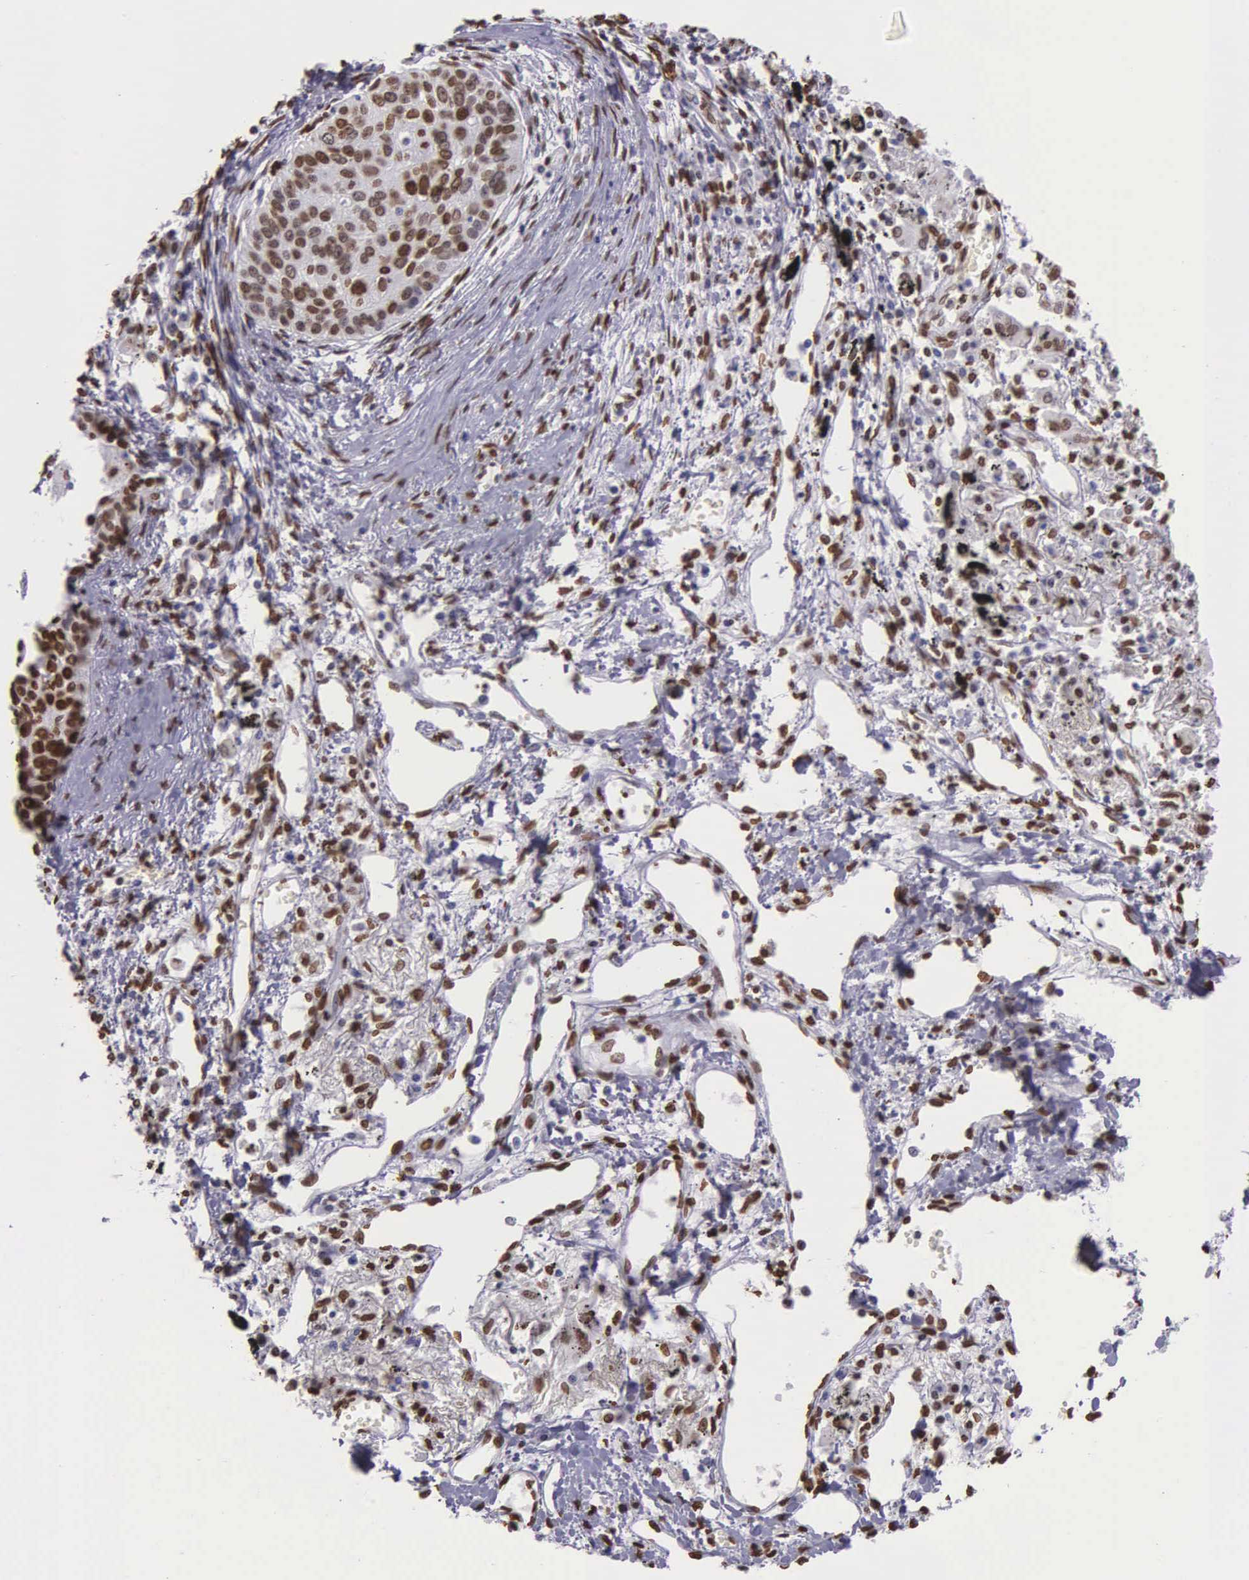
{"staining": {"intensity": "moderate", "quantity": ">75%", "location": "nuclear"}, "tissue": "lung cancer", "cell_type": "Tumor cells", "image_type": "cancer", "snomed": [{"axis": "morphology", "description": "Squamous cell carcinoma, NOS"}, {"axis": "topography", "description": "Lung"}], "caption": "Human lung cancer stained for a protein (brown) shows moderate nuclear positive expression in about >75% of tumor cells.", "gene": "H1-0", "patient": {"sex": "male", "age": 71}}